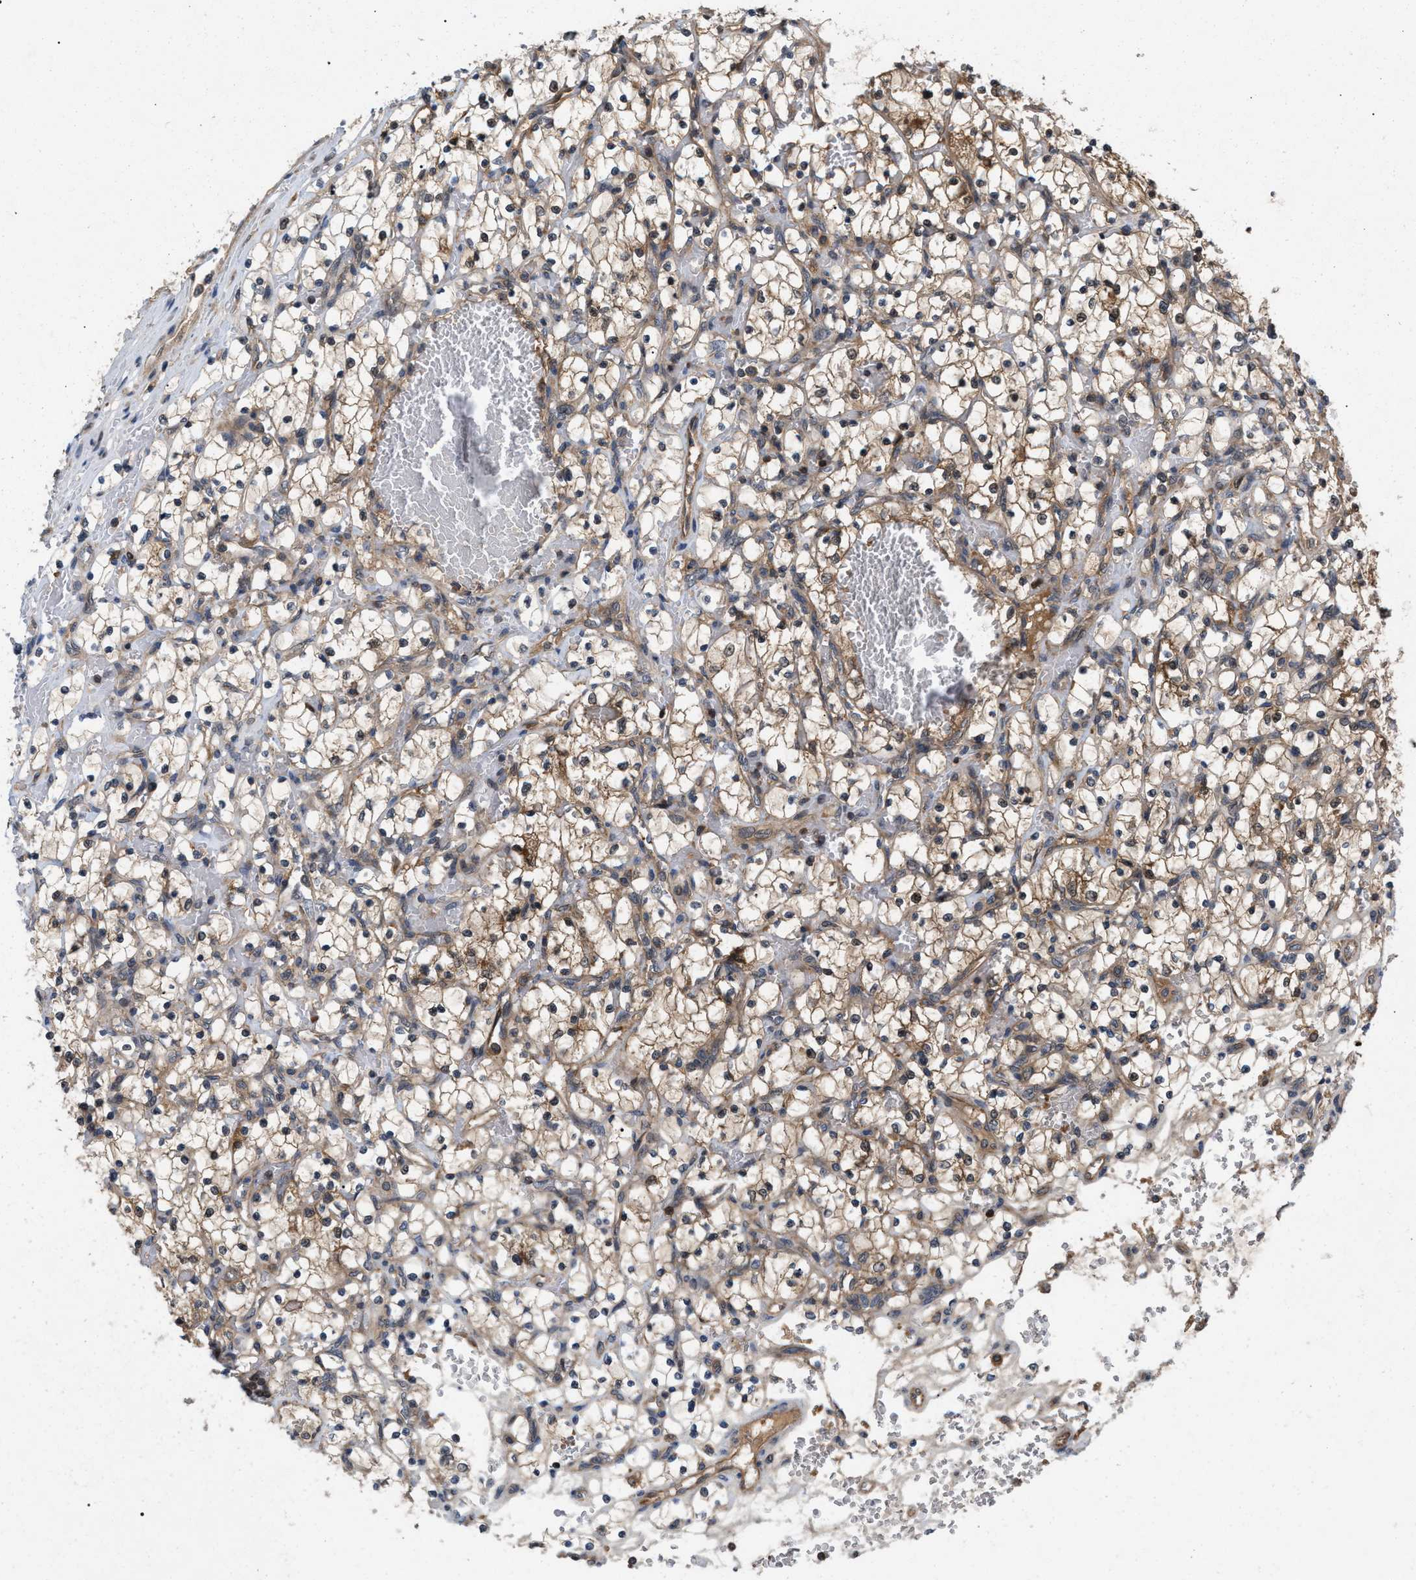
{"staining": {"intensity": "moderate", "quantity": ">75%", "location": "cytoplasmic/membranous"}, "tissue": "renal cancer", "cell_type": "Tumor cells", "image_type": "cancer", "snomed": [{"axis": "morphology", "description": "Adenocarcinoma, NOS"}, {"axis": "topography", "description": "Kidney"}], "caption": "Renal adenocarcinoma stained with a brown dye exhibits moderate cytoplasmic/membranous positive staining in about >75% of tumor cells.", "gene": "GLOD4", "patient": {"sex": "female", "age": 69}}